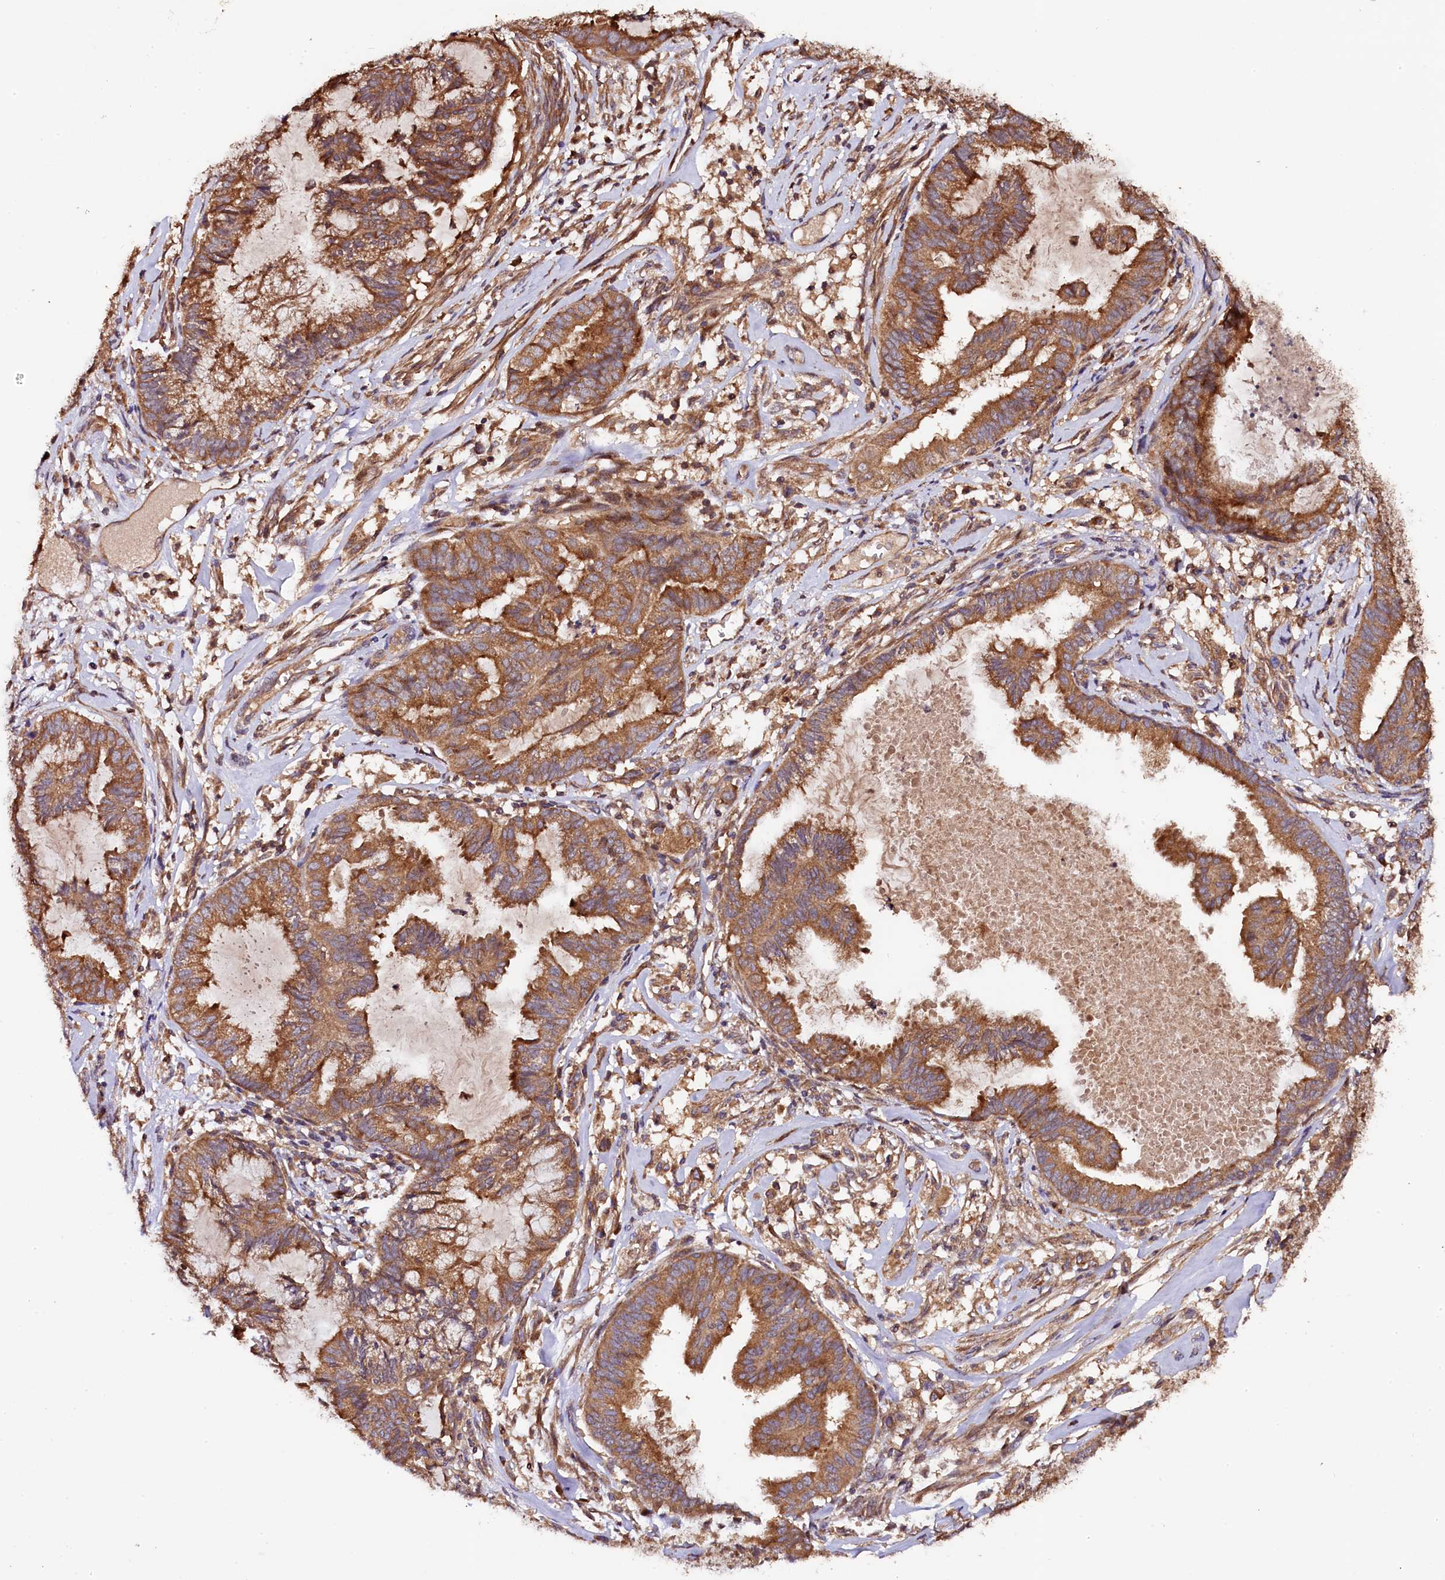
{"staining": {"intensity": "moderate", "quantity": ">75%", "location": "cytoplasmic/membranous"}, "tissue": "endometrial cancer", "cell_type": "Tumor cells", "image_type": "cancer", "snomed": [{"axis": "morphology", "description": "Adenocarcinoma, NOS"}, {"axis": "topography", "description": "Endometrium"}], "caption": "Endometrial cancer (adenocarcinoma) stained with a protein marker reveals moderate staining in tumor cells.", "gene": "KLC2", "patient": {"sex": "female", "age": 86}}